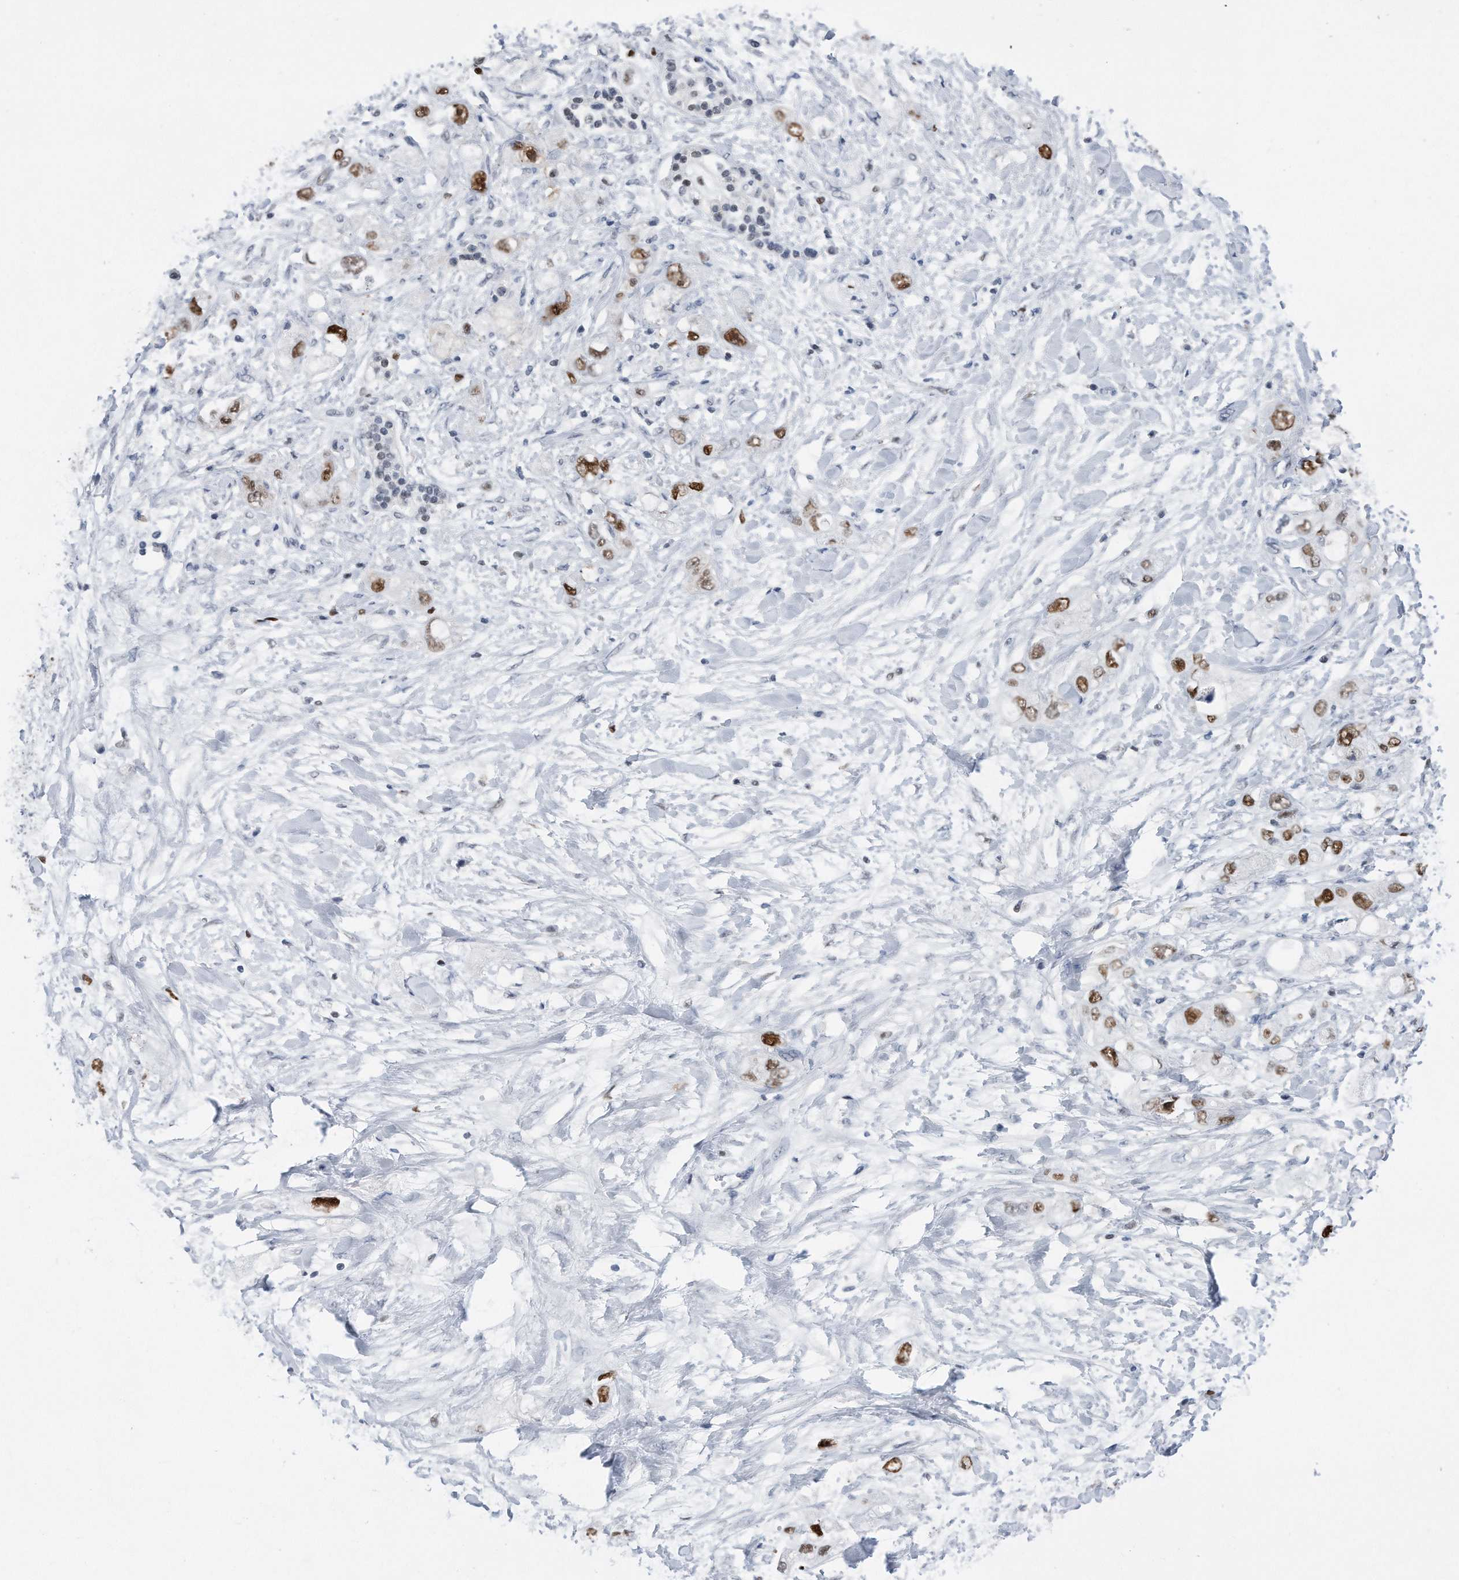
{"staining": {"intensity": "strong", "quantity": ">75%", "location": "nuclear"}, "tissue": "pancreatic cancer", "cell_type": "Tumor cells", "image_type": "cancer", "snomed": [{"axis": "morphology", "description": "Adenocarcinoma, NOS"}, {"axis": "topography", "description": "Pancreas"}], "caption": "Protein staining demonstrates strong nuclear positivity in approximately >75% of tumor cells in pancreatic cancer.", "gene": "PCNA", "patient": {"sex": "female", "age": 56}}